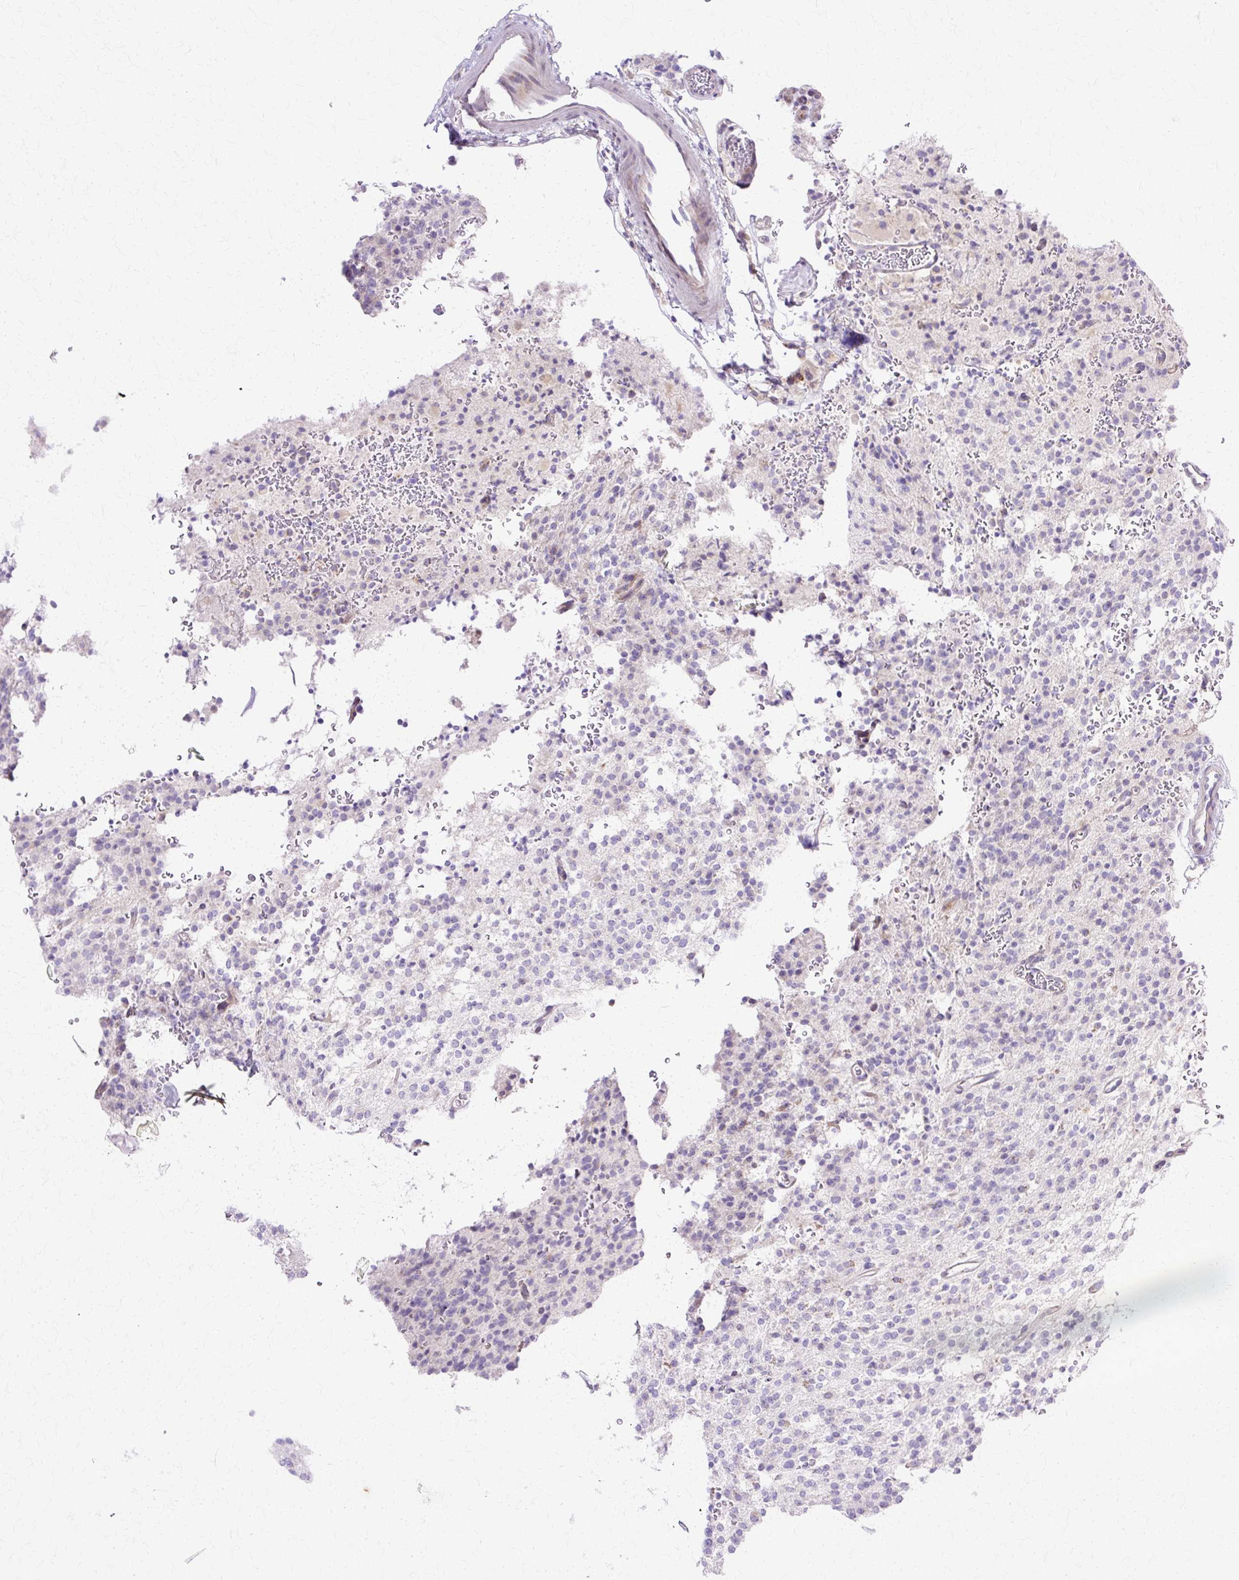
{"staining": {"intensity": "negative", "quantity": "none", "location": "none"}, "tissue": "glioma", "cell_type": "Tumor cells", "image_type": "cancer", "snomed": [{"axis": "morphology", "description": "Glioma, malignant, High grade"}, {"axis": "topography", "description": "Brain"}], "caption": "An immunohistochemistry (IHC) image of malignant glioma (high-grade) is shown. There is no staining in tumor cells of malignant glioma (high-grade).", "gene": "TBC1D3G", "patient": {"sex": "male", "age": 34}}